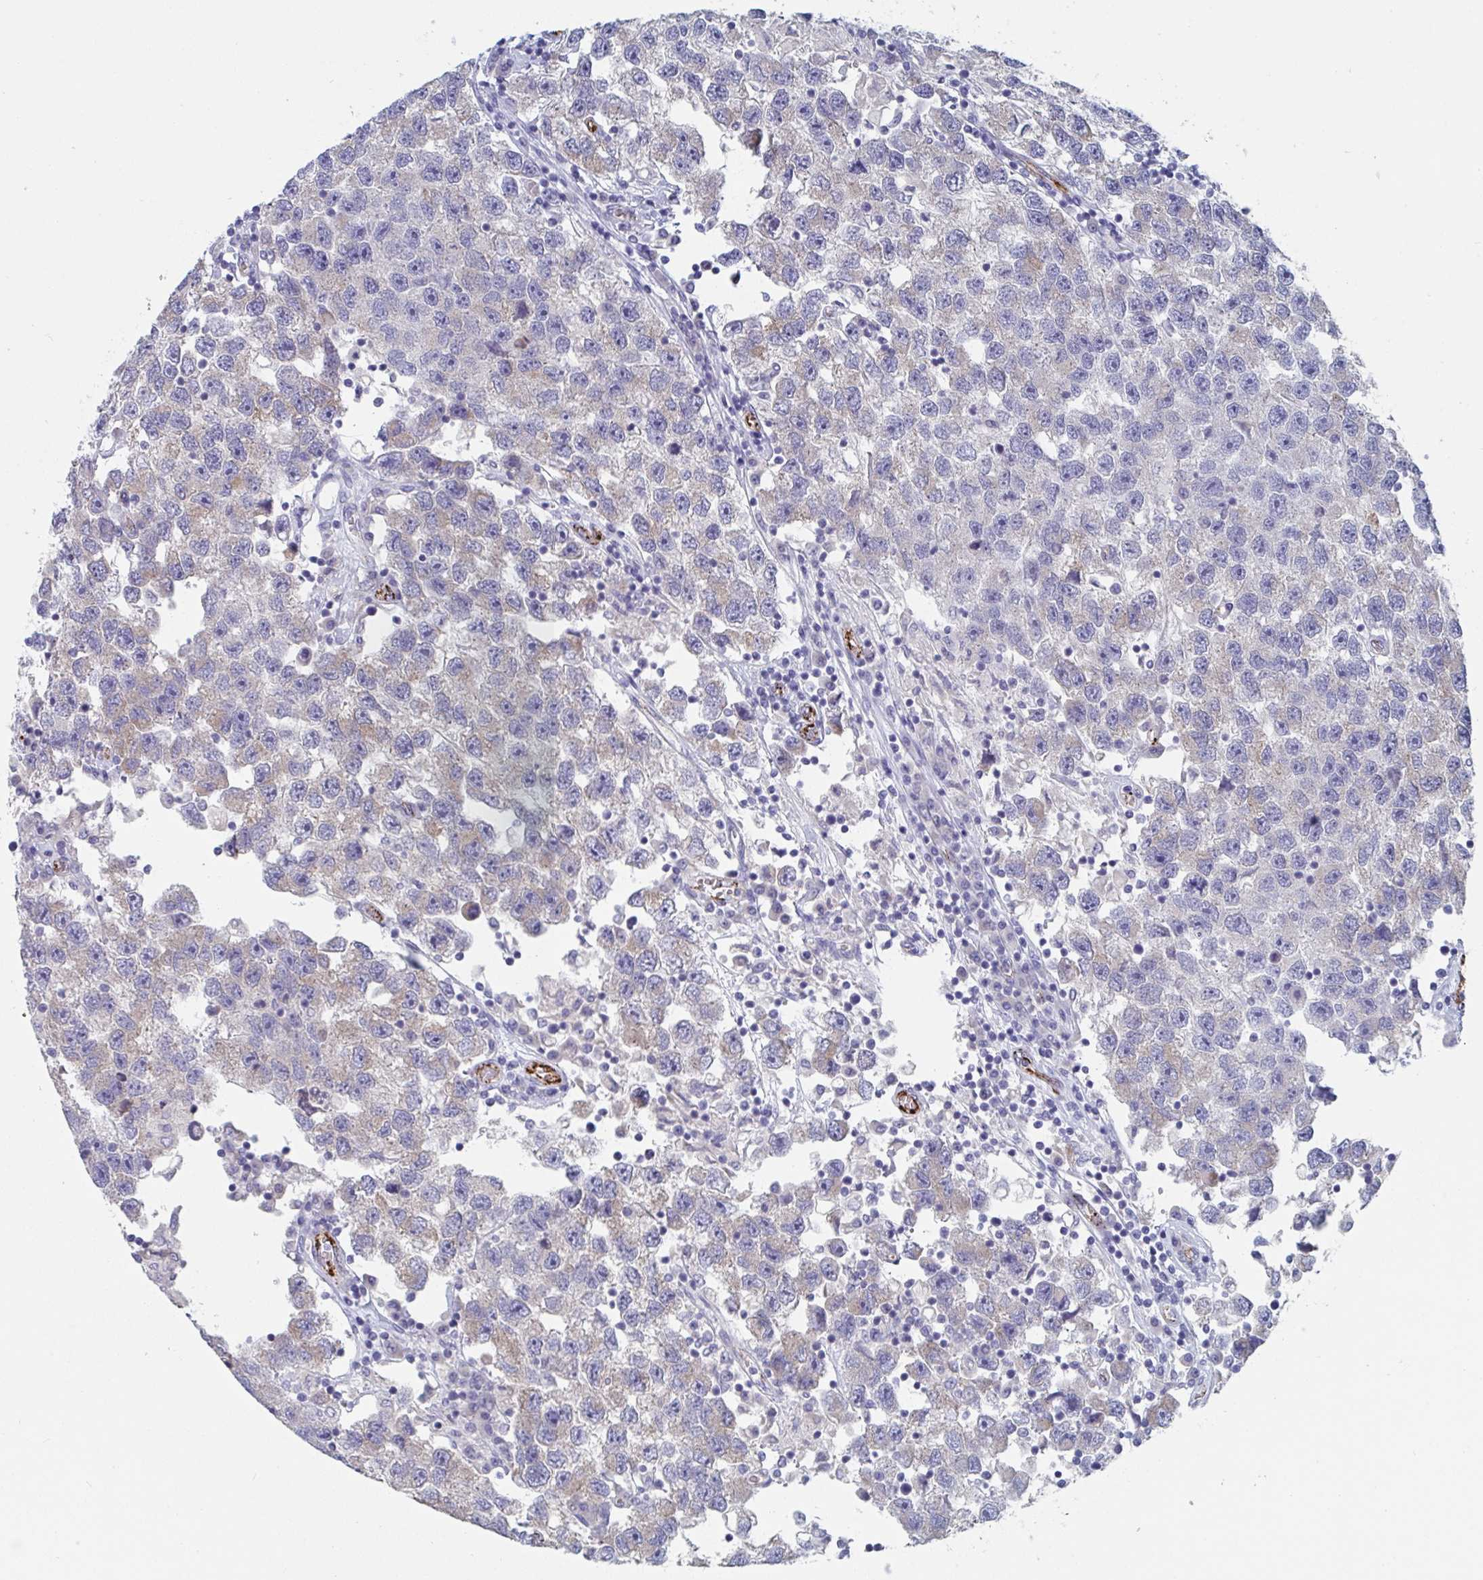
{"staining": {"intensity": "weak", "quantity": "<25%", "location": "cytoplasmic/membranous"}, "tissue": "testis cancer", "cell_type": "Tumor cells", "image_type": "cancer", "snomed": [{"axis": "morphology", "description": "Seminoma, NOS"}, {"axis": "topography", "description": "Testis"}], "caption": "Human testis cancer (seminoma) stained for a protein using IHC reveals no staining in tumor cells.", "gene": "ABHD16A", "patient": {"sex": "male", "age": 26}}